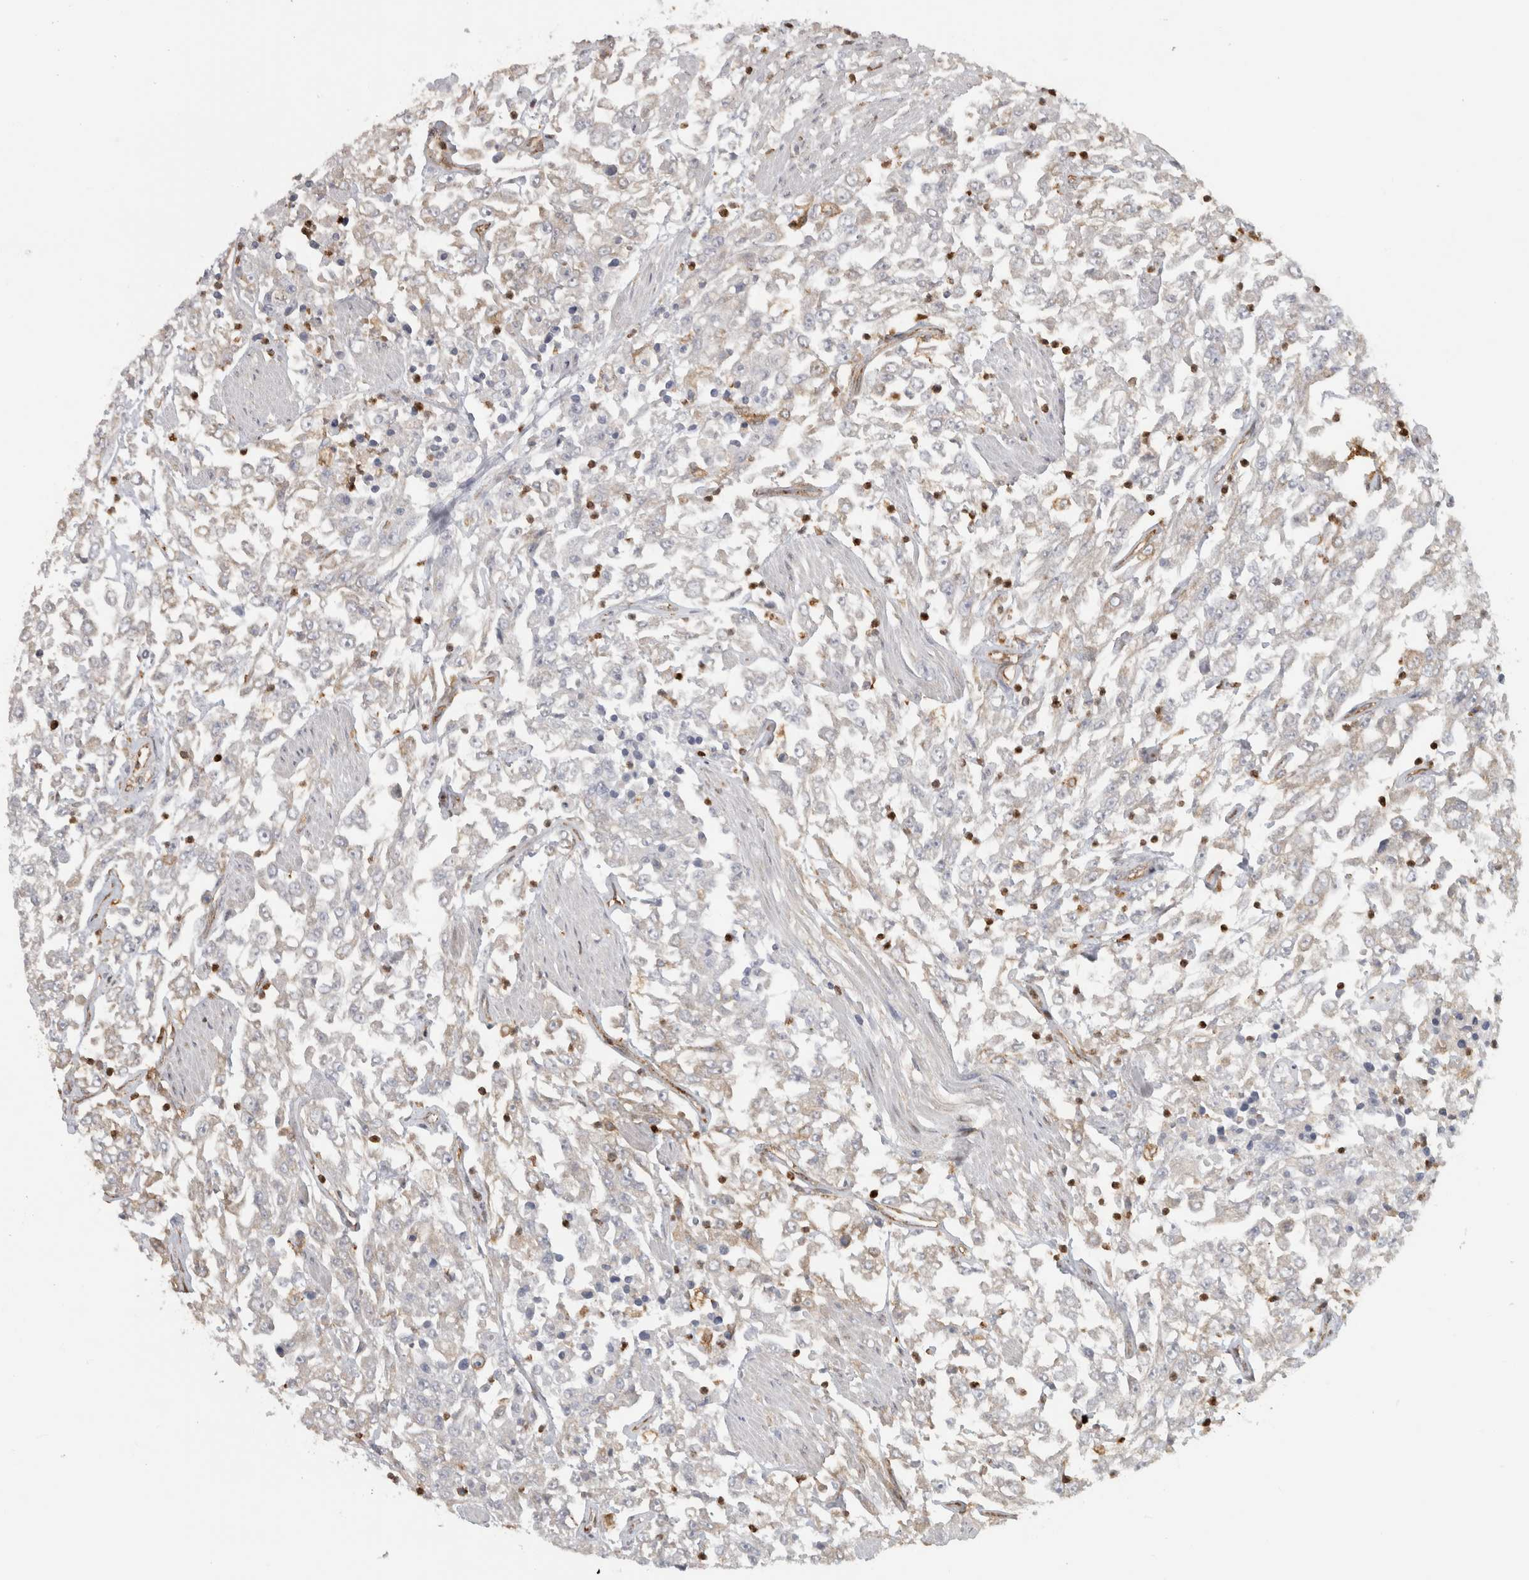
{"staining": {"intensity": "weak", "quantity": "<25%", "location": "cytoplasmic/membranous"}, "tissue": "urothelial cancer", "cell_type": "Tumor cells", "image_type": "cancer", "snomed": [{"axis": "morphology", "description": "Urothelial carcinoma, High grade"}, {"axis": "topography", "description": "Urinary bladder"}], "caption": "Immunohistochemical staining of human high-grade urothelial carcinoma reveals no significant positivity in tumor cells.", "gene": "HLA-E", "patient": {"sex": "male", "age": 46}}